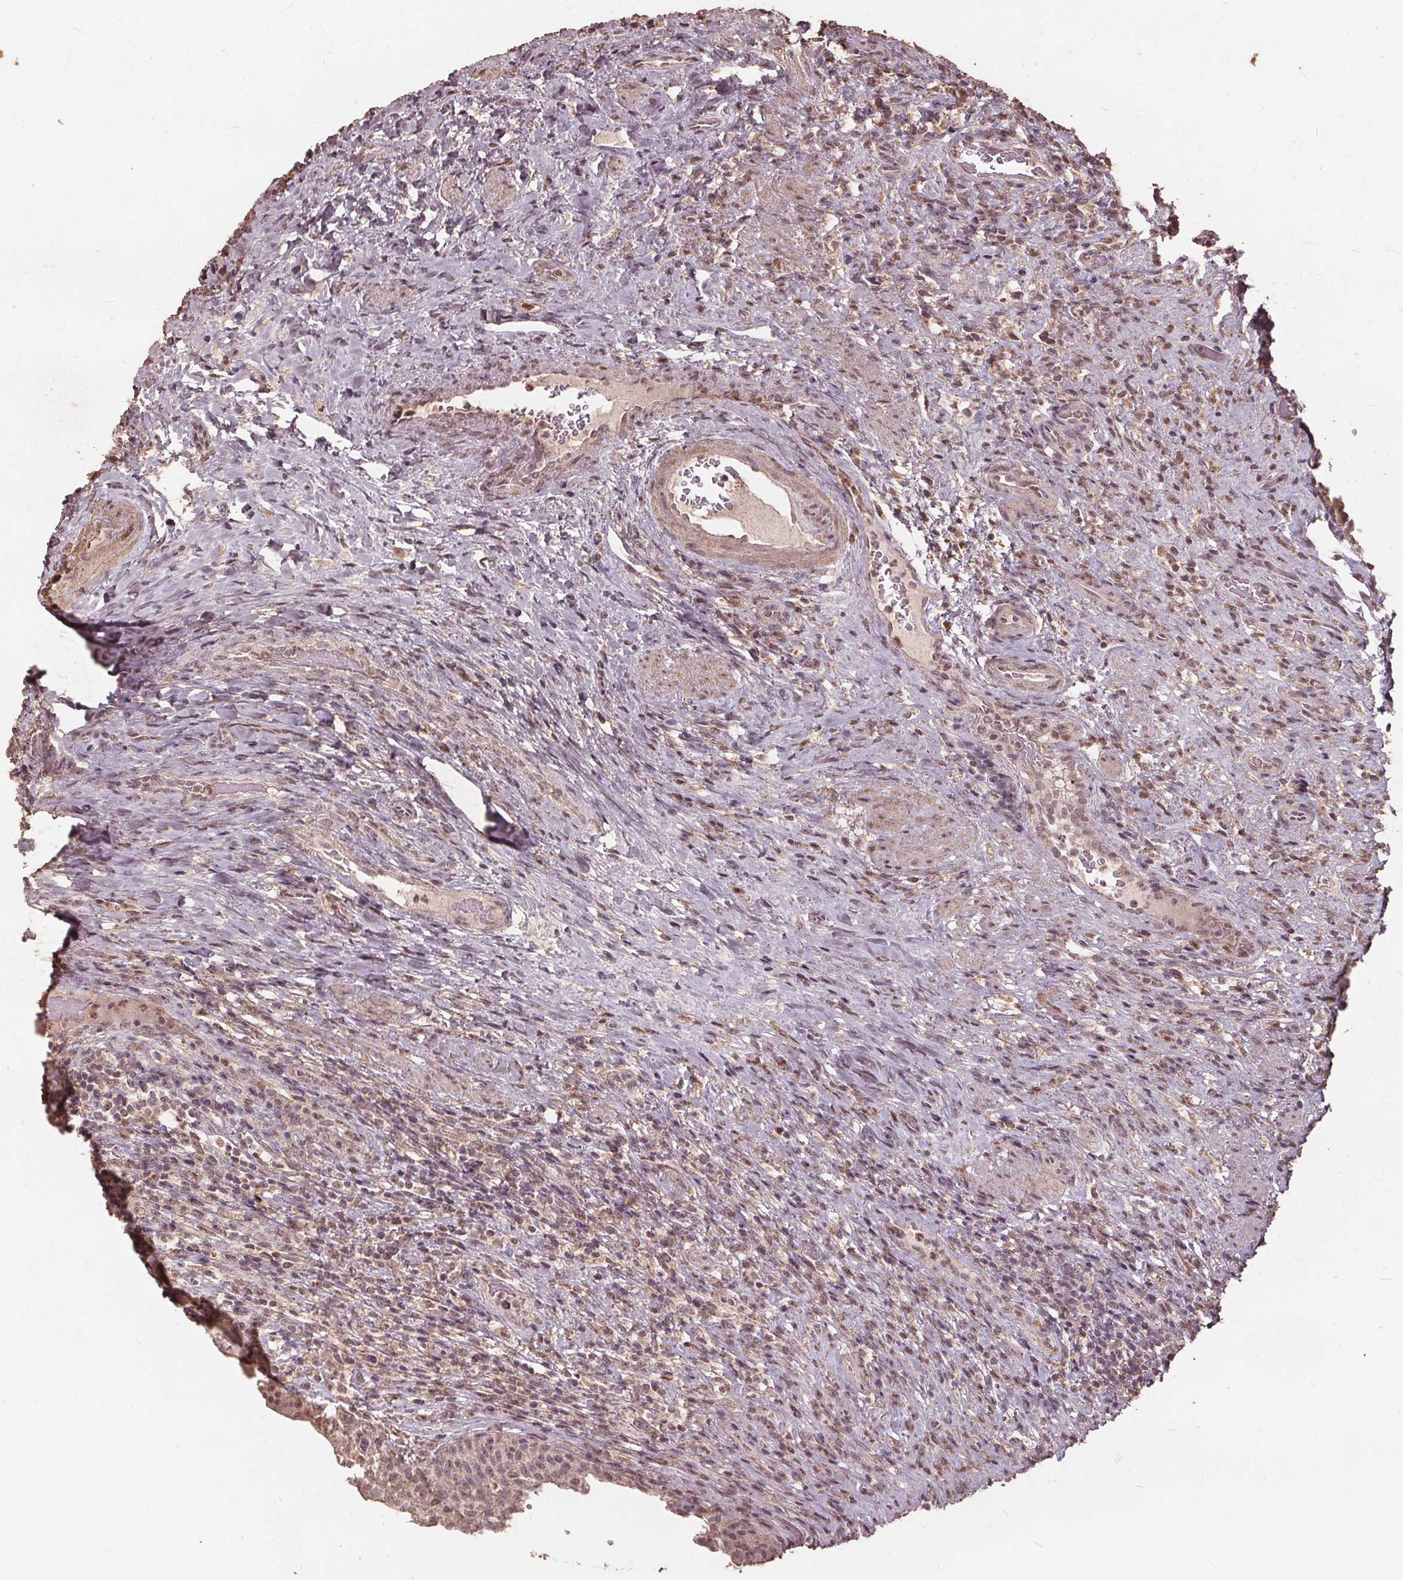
{"staining": {"intensity": "weak", "quantity": ">75%", "location": "cytoplasmic/membranous,nuclear"}, "tissue": "urinary bladder", "cell_type": "Urothelial cells", "image_type": "normal", "snomed": [{"axis": "morphology", "description": "Normal tissue, NOS"}, {"axis": "topography", "description": "Urinary bladder"}, {"axis": "topography", "description": "Peripheral nerve tissue"}], "caption": "A brown stain highlights weak cytoplasmic/membranous,nuclear staining of a protein in urothelial cells of normal human urinary bladder.", "gene": "DSG3", "patient": {"sex": "male", "age": 66}}